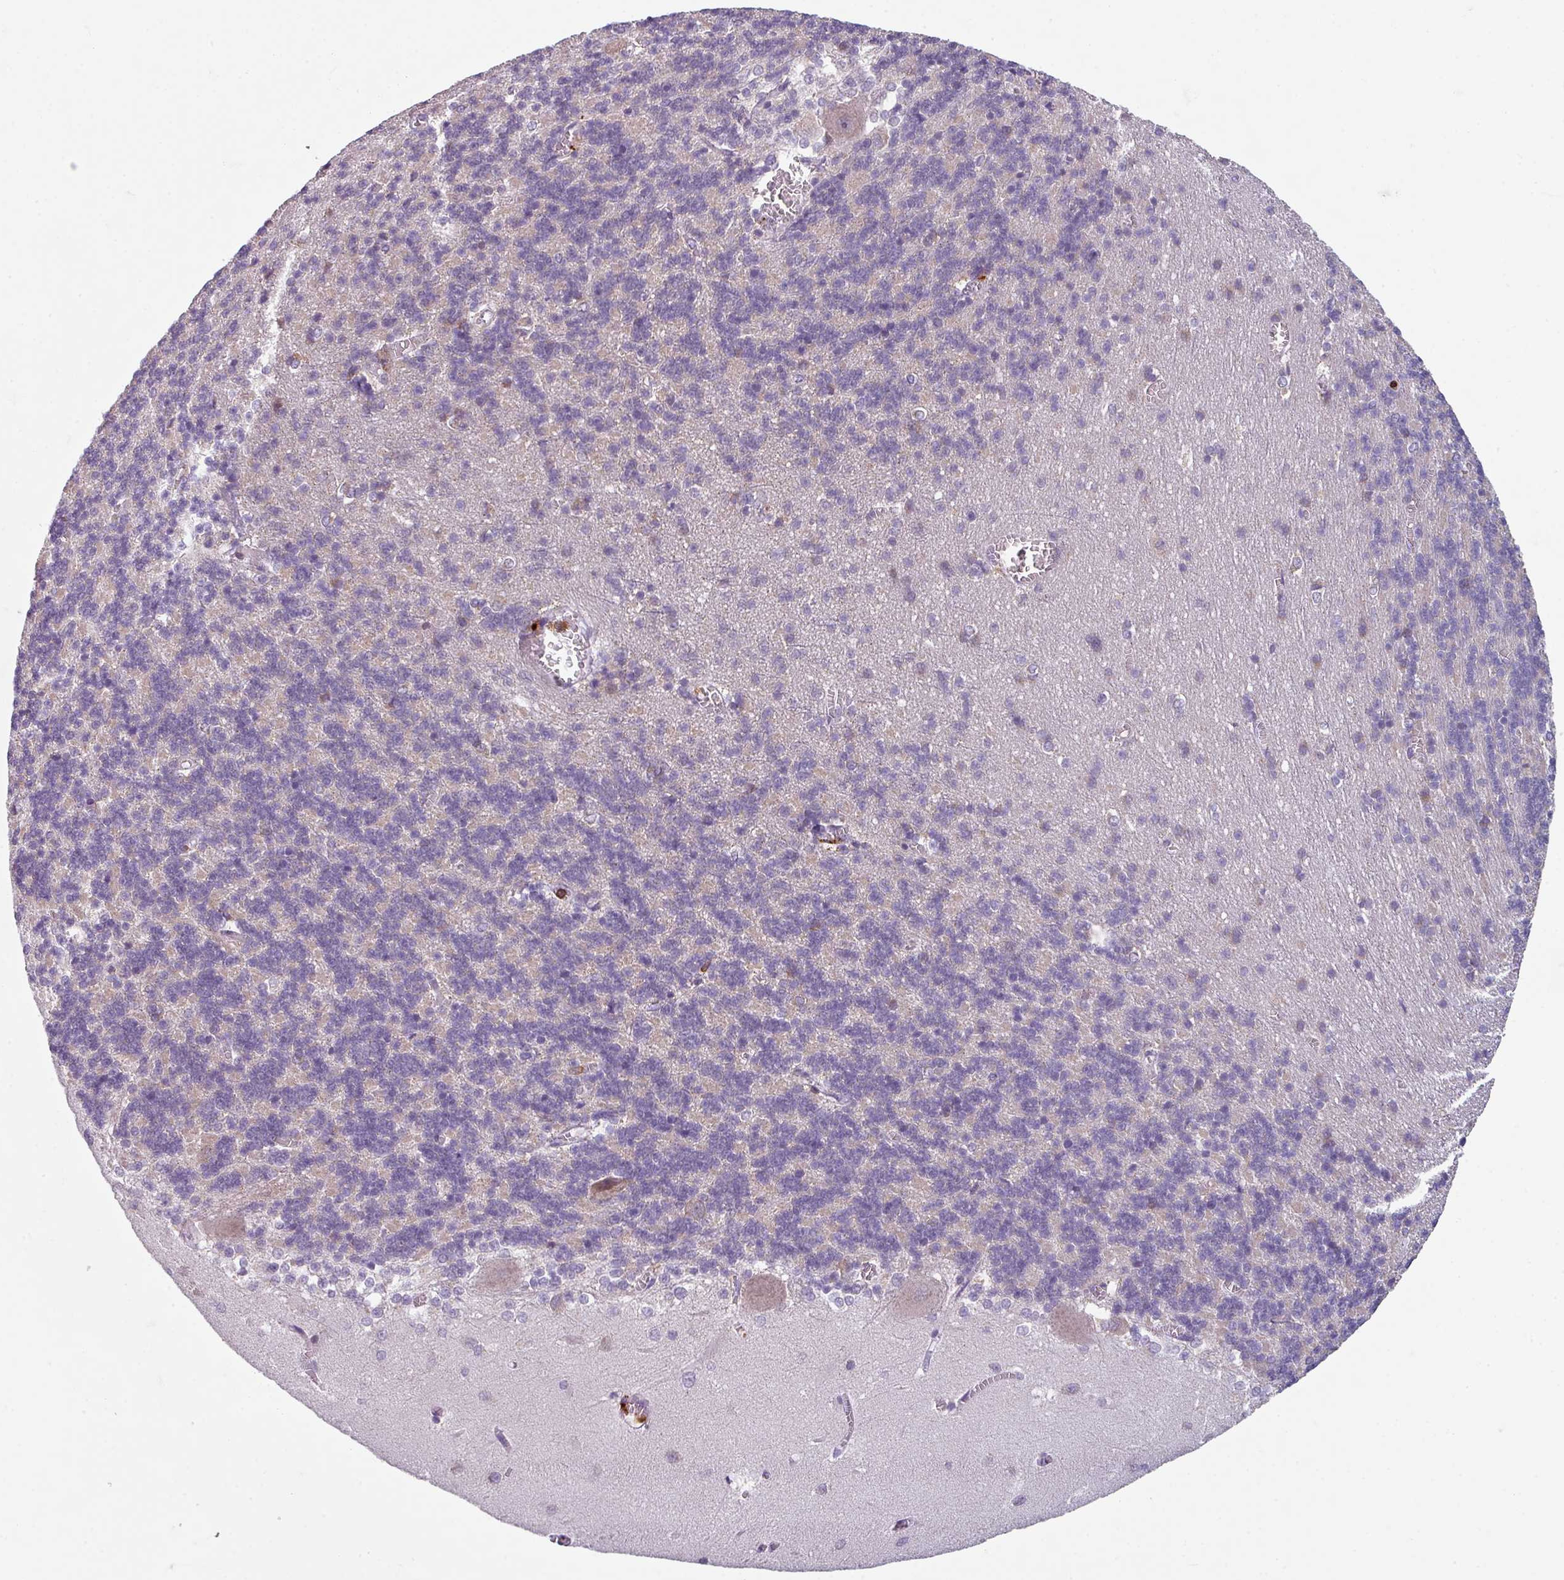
{"staining": {"intensity": "negative", "quantity": "none", "location": "none"}, "tissue": "cerebellum", "cell_type": "Cells in granular layer", "image_type": "normal", "snomed": [{"axis": "morphology", "description": "Normal tissue, NOS"}, {"axis": "topography", "description": "Cerebellum"}], "caption": "IHC micrograph of normal human cerebellum stained for a protein (brown), which demonstrates no expression in cells in granular layer. Nuclei are stained in blue.", "gene": "NEDD9", "patient": {"sex": "male", "age": 37}}